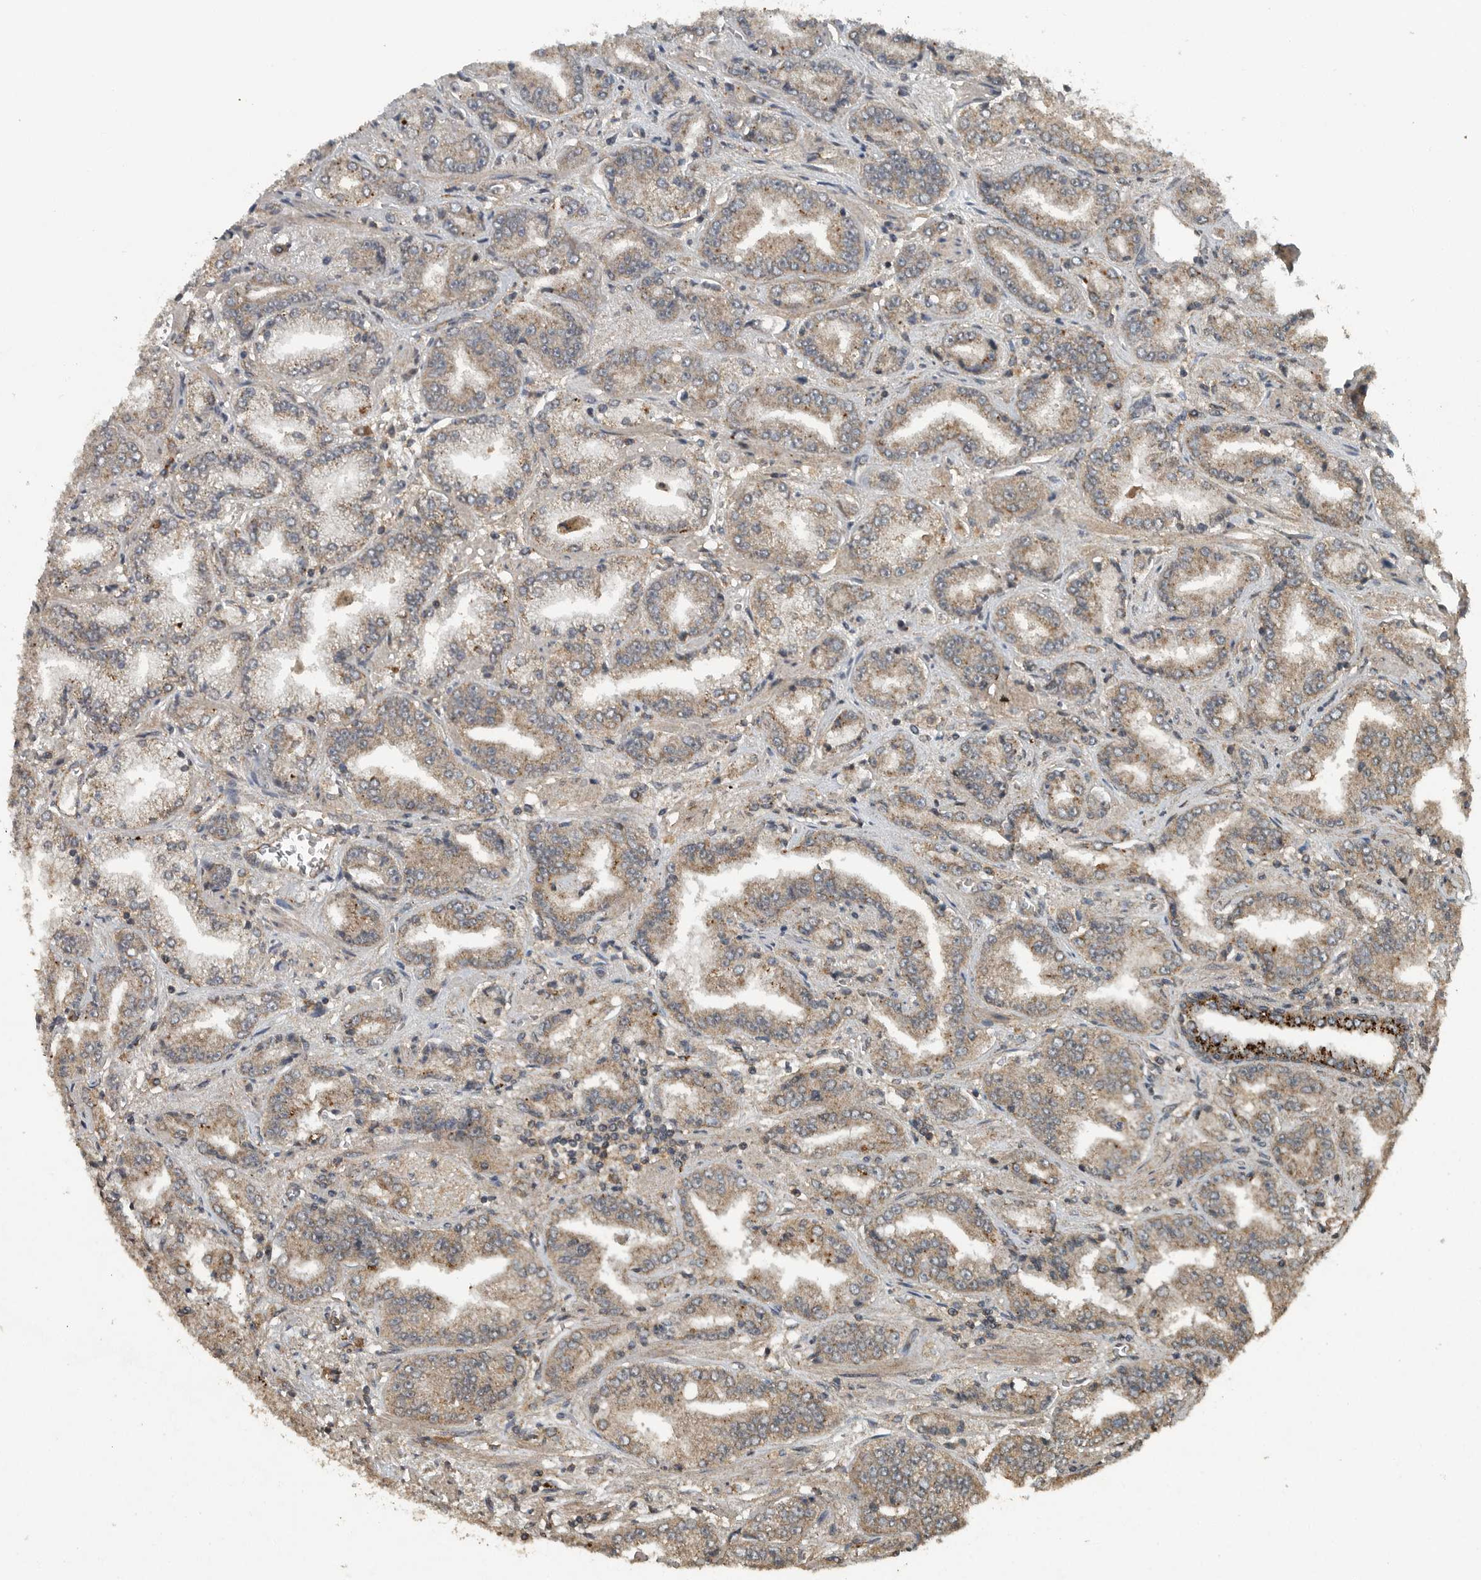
{"staining": {"intensity": "weak", "quantity": "25%-75%", "location": "cytoplasmic/membranous"}, "tissue": "prostate cancer", "cell_type": "Tumor cells", "image_type": "cancer", "snomed": [{"axis": "morphology", "description": "Adenocarcinoma, High grade"}, {"axis": "topography", "description": "Prostate"}], "caption": "IHC (DAB (3,3'-diaminobenzidine)) staining of human prostate cancer (high-grade adenocarcinoma) demonstrates weak cytoplasmic/membranous protein positivity in about 25%-75% of tumor cells. The protein is shown in brown color, while the nuclei are stained blue.", "gene": "IL6ST", "patient": {"sex": "male", "age": 71}}